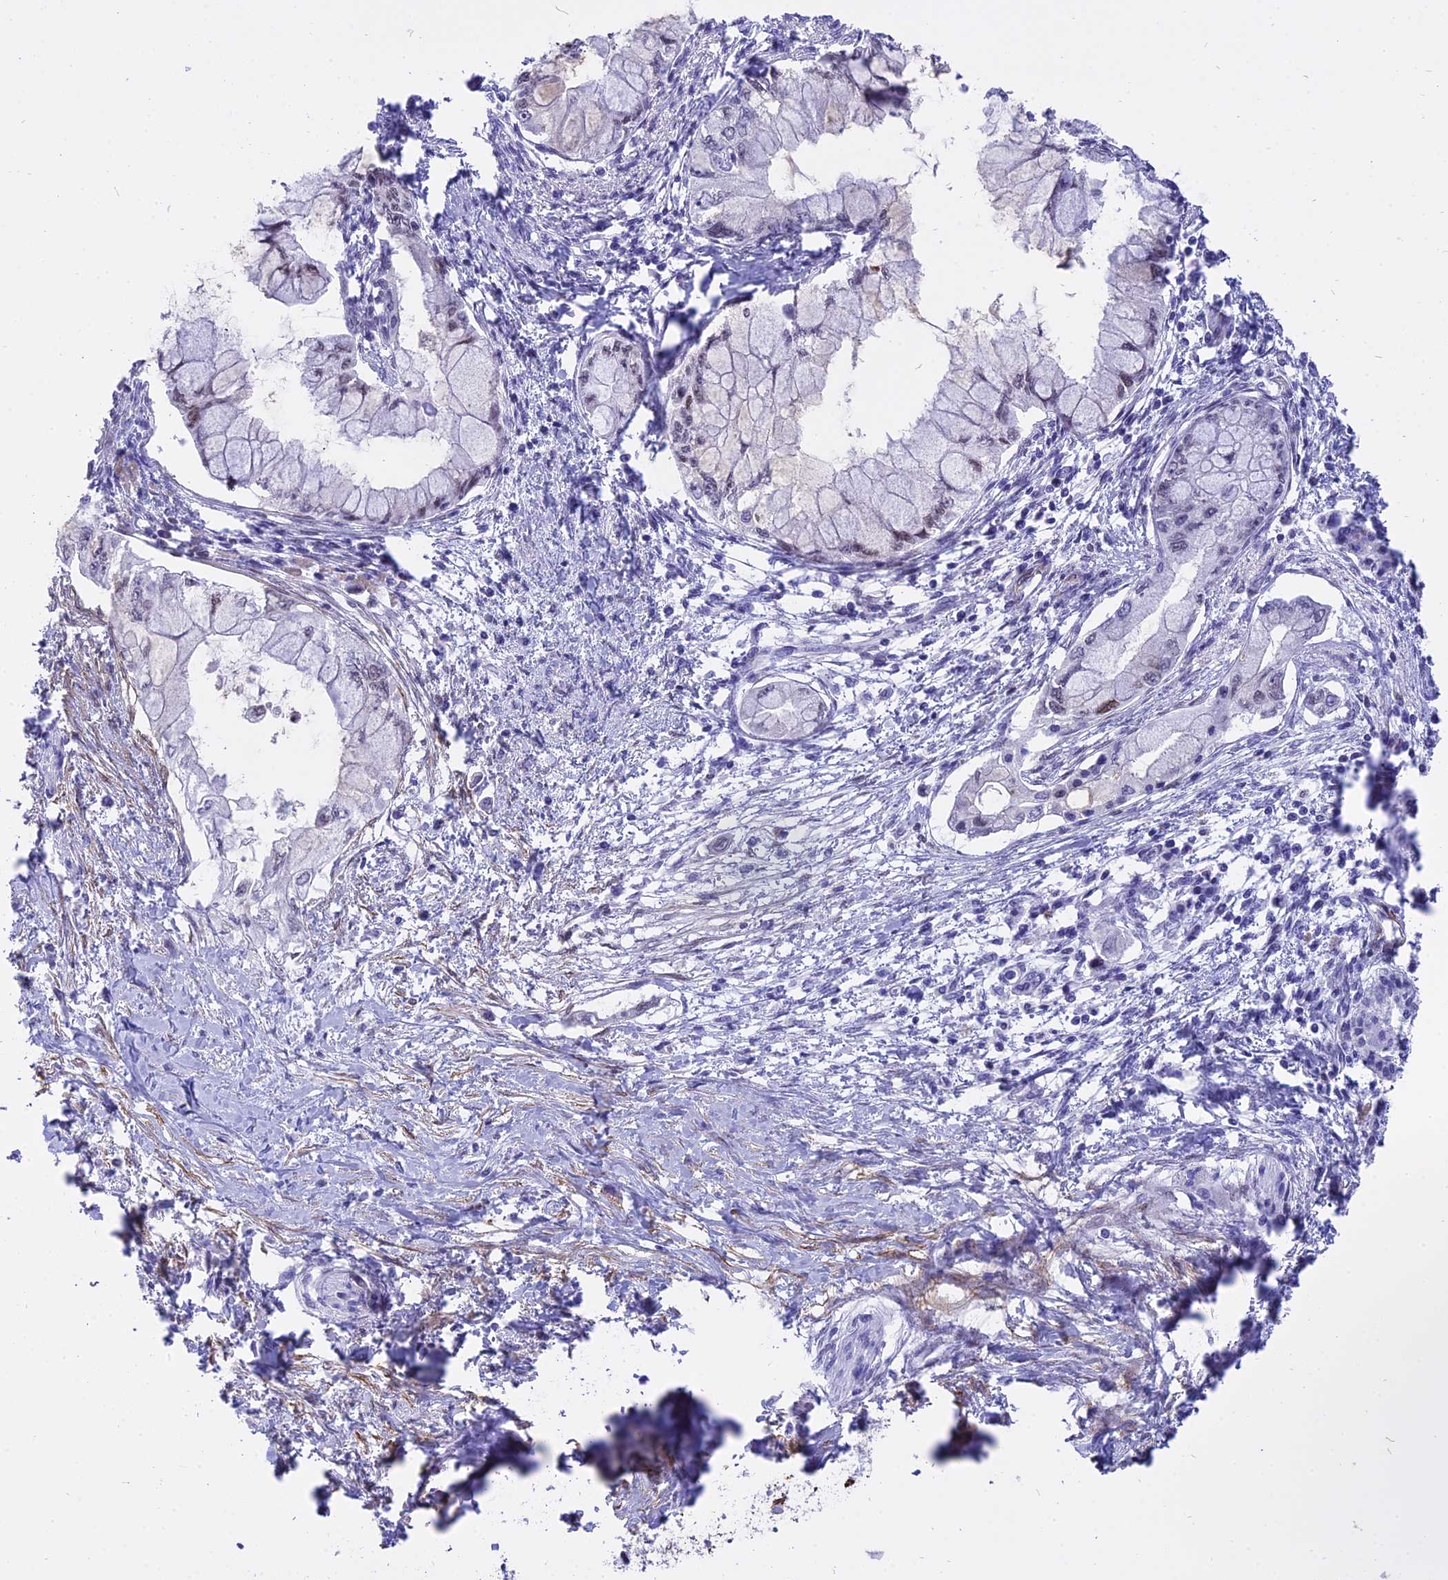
{"staining": {"intensity": "negative", "quantity": "none", "location": "none"}, "tissue": "pancreatic cancer", "cell_type": "Tumor cells", "image_type": "cancer", "snomed": [{"axis": "morphology", "description": "Adenocarcinoma, NOS"}, {"axis": "topography", "description": "Pancreas"}], "caption": "DAB immunohistochemical staining of adenocarcinoma (pancreatic) exhibits no significant expression in tumor cells.", "gene": "CENPV", "patient": {"sex": "male", "age": 48}}